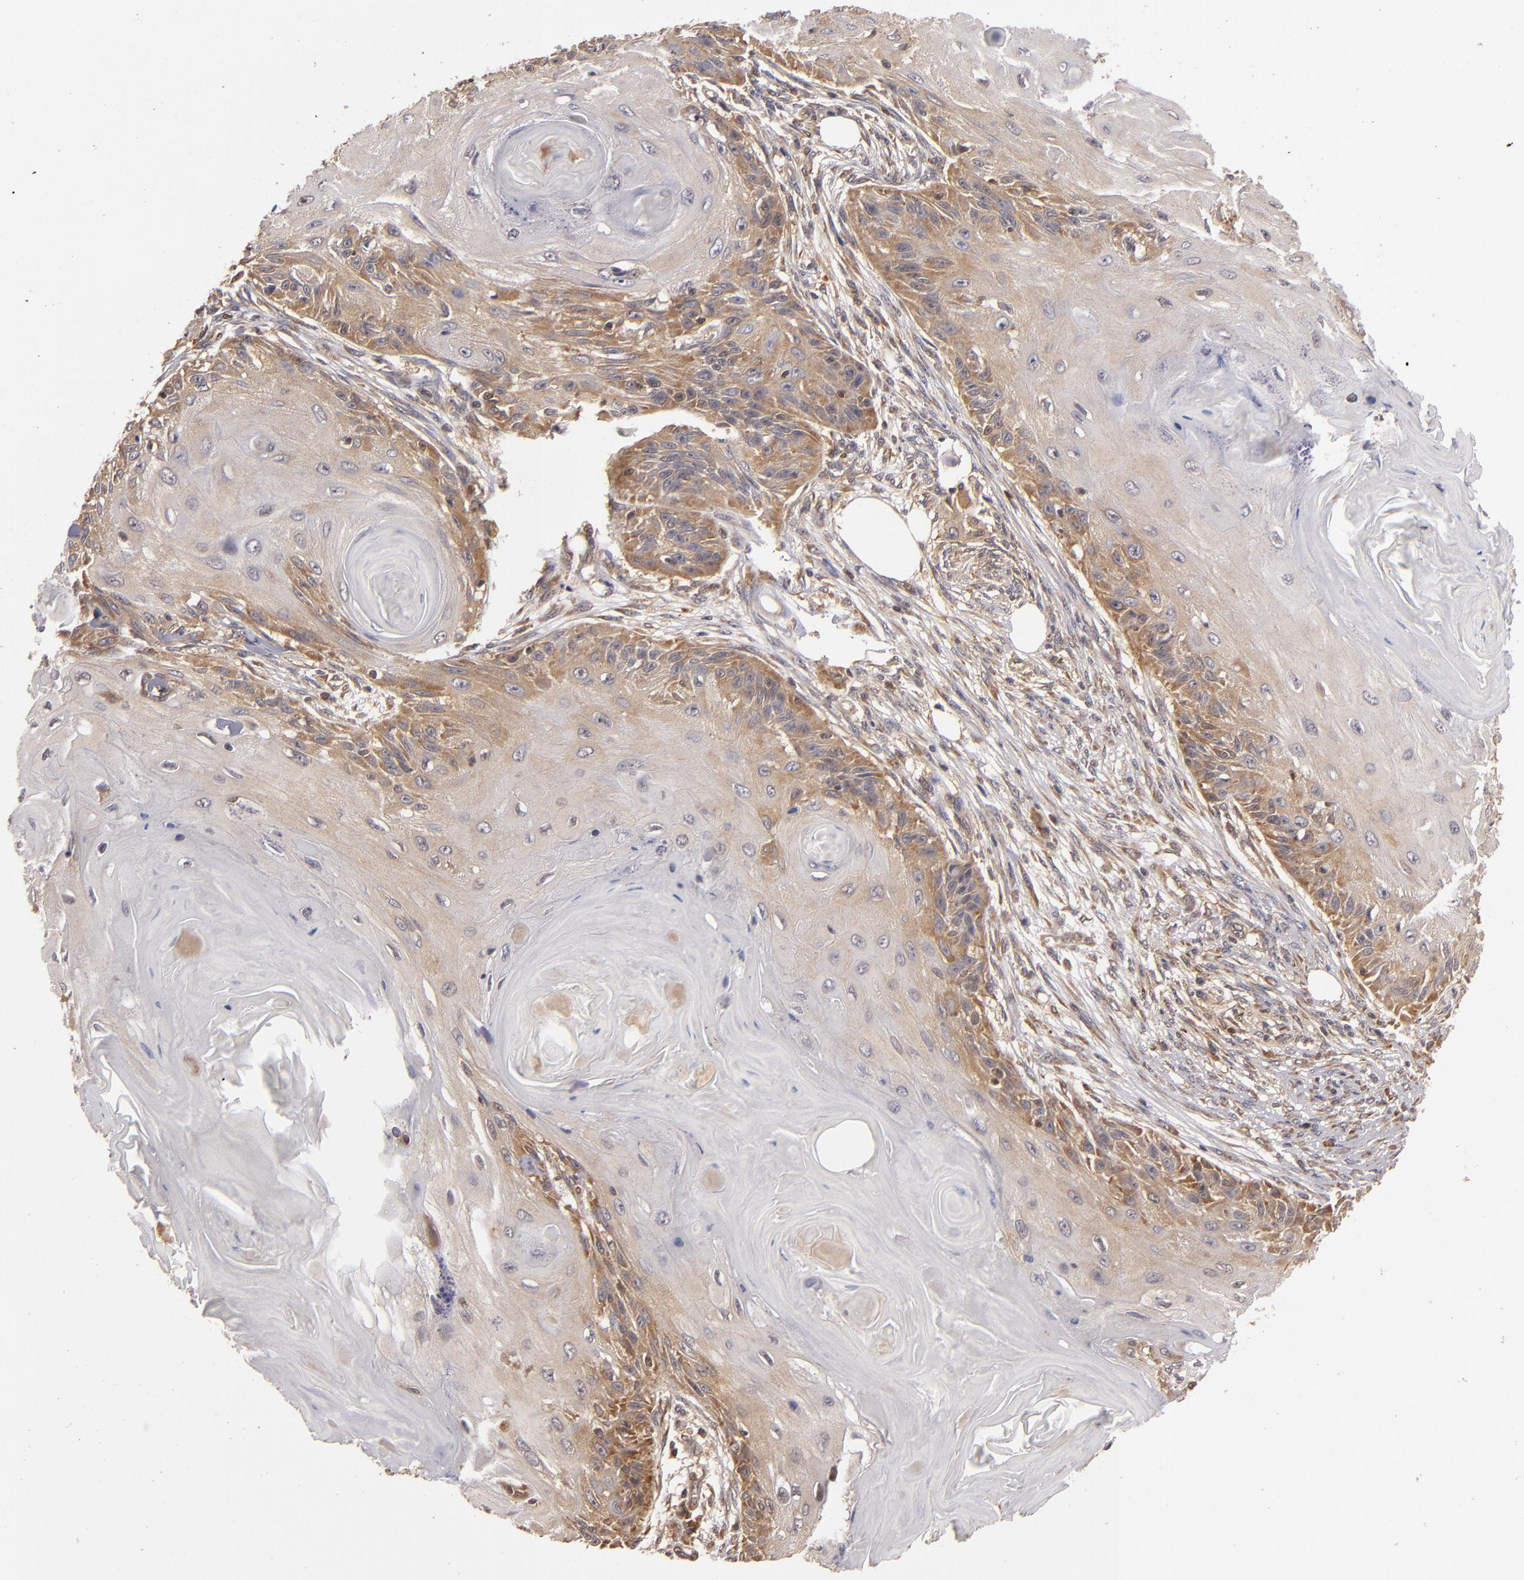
{"staining": {"intensity": "moderate", "quantity": ">75%", "location": "cytoplasmic/membranous"}, "tissue": "skin cancer", "cell_type": "Tumor cells", "image_type": "cancer", "snomed": [{"axis": "morphology", "description": "Squamous cell carcinoma, NOS"}, {"axis": "topography", "description": "Skin"}], "caption": "Moderate cytoplasmic/membranous protein positivity is present in about >75% of tumor cells in skin cancer. The protein is shown in brown color, while the nuclei are stained blue.", "gene": "MAPK3", "patient": {"sex": "female", "age": 88}}